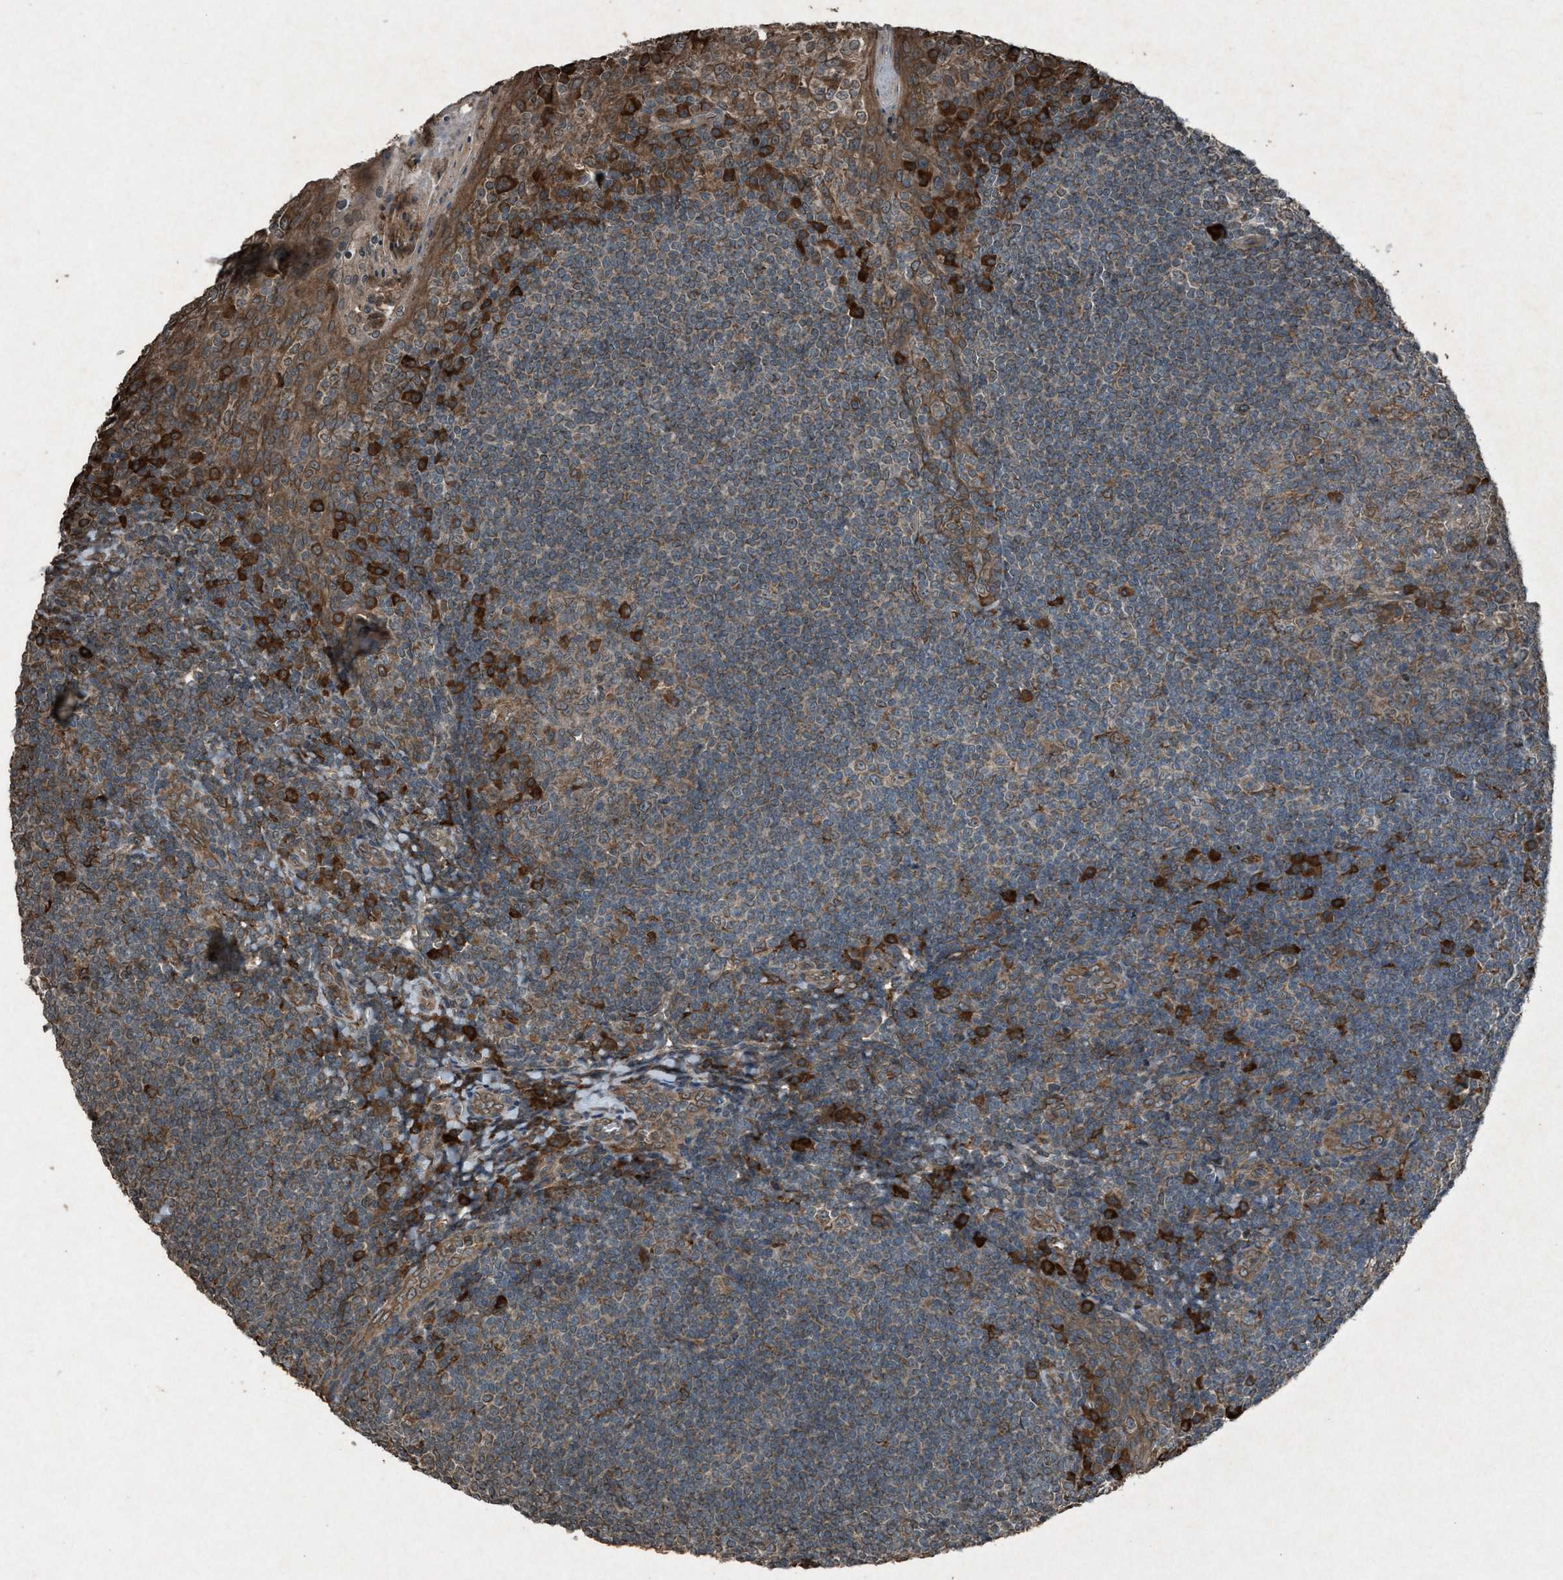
{"staining": {"intensity": "moderate", "quantity": "<25%", "location": "cytoplasmic/membranous"}, "tissue": "tonsil", "cell_type": "Germinal center cells", "image_type": "normal", "snomed": [{"axis": "morphology", "description": "Normal tissue, NOS"}, {"axis": "topography", "description": "Tonsil"}], "caption": "Tonsil stained for a protein displays moderate cytoplasmic/membranous positivity in germinal center cells. (DAB = brown stain, brightfield microscopy at high magnification).", "gene": "CALR", "patient": {"sex": "male", "age": 31}}